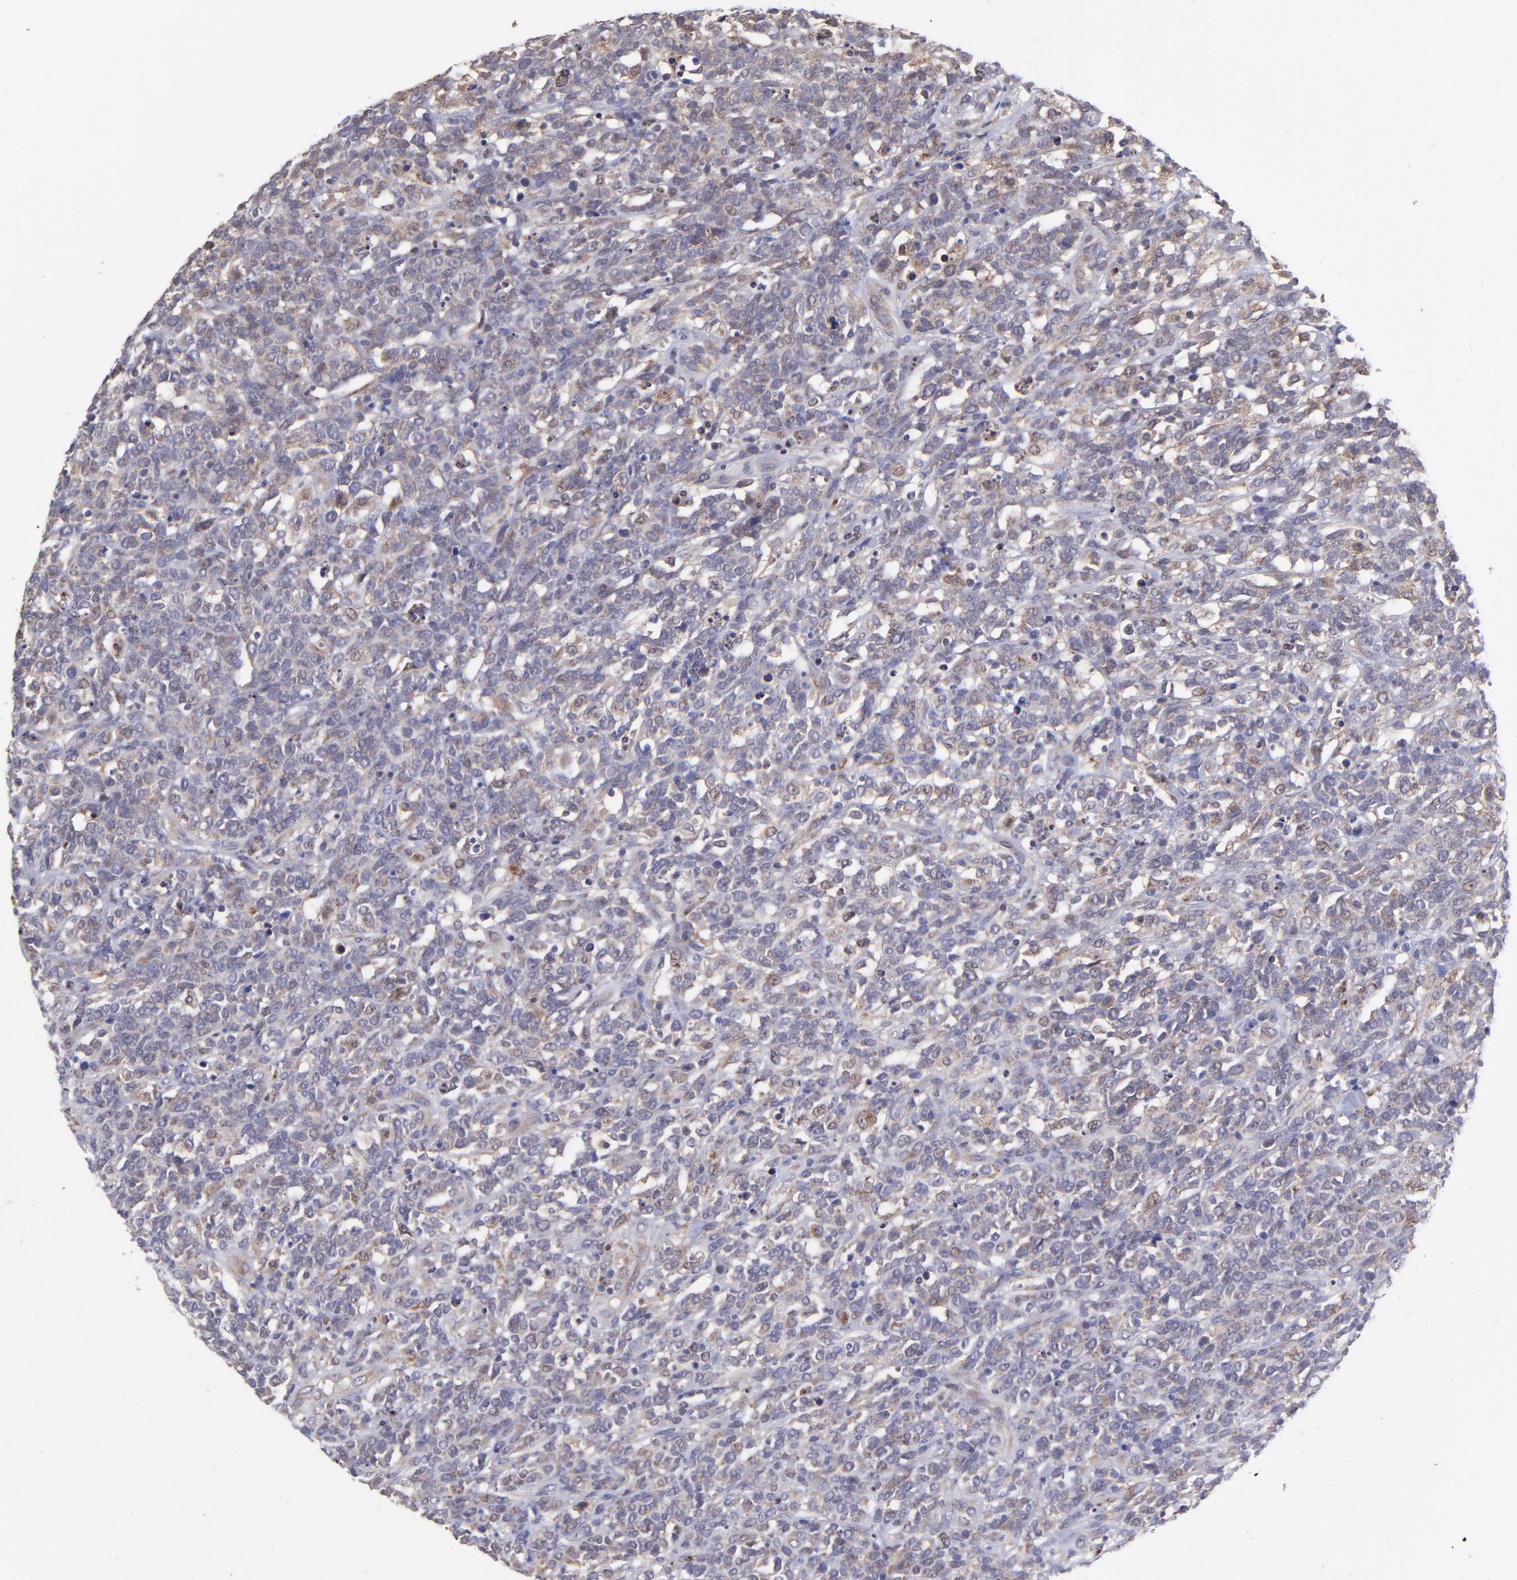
{"staining": {"intensity": "negative", "quantity": "none", "location": "none"}, "tissue": "lymphoma", "cell_type": "Tumor cells", "image_type": "cancer", "snomed": [{"axis": "morphology", "description": "Malignant lymphoma, non-Hodgkin's type, High grade"}, {"axis": "topography", "description": "Lymph node"}], "caption": "Tumor cells are negative for protein expression in human malignant lymphoma, non-Hodgkin's type (high-grade).", "gene": "NSF", "patient": {"sex": "female", "age": 73}}